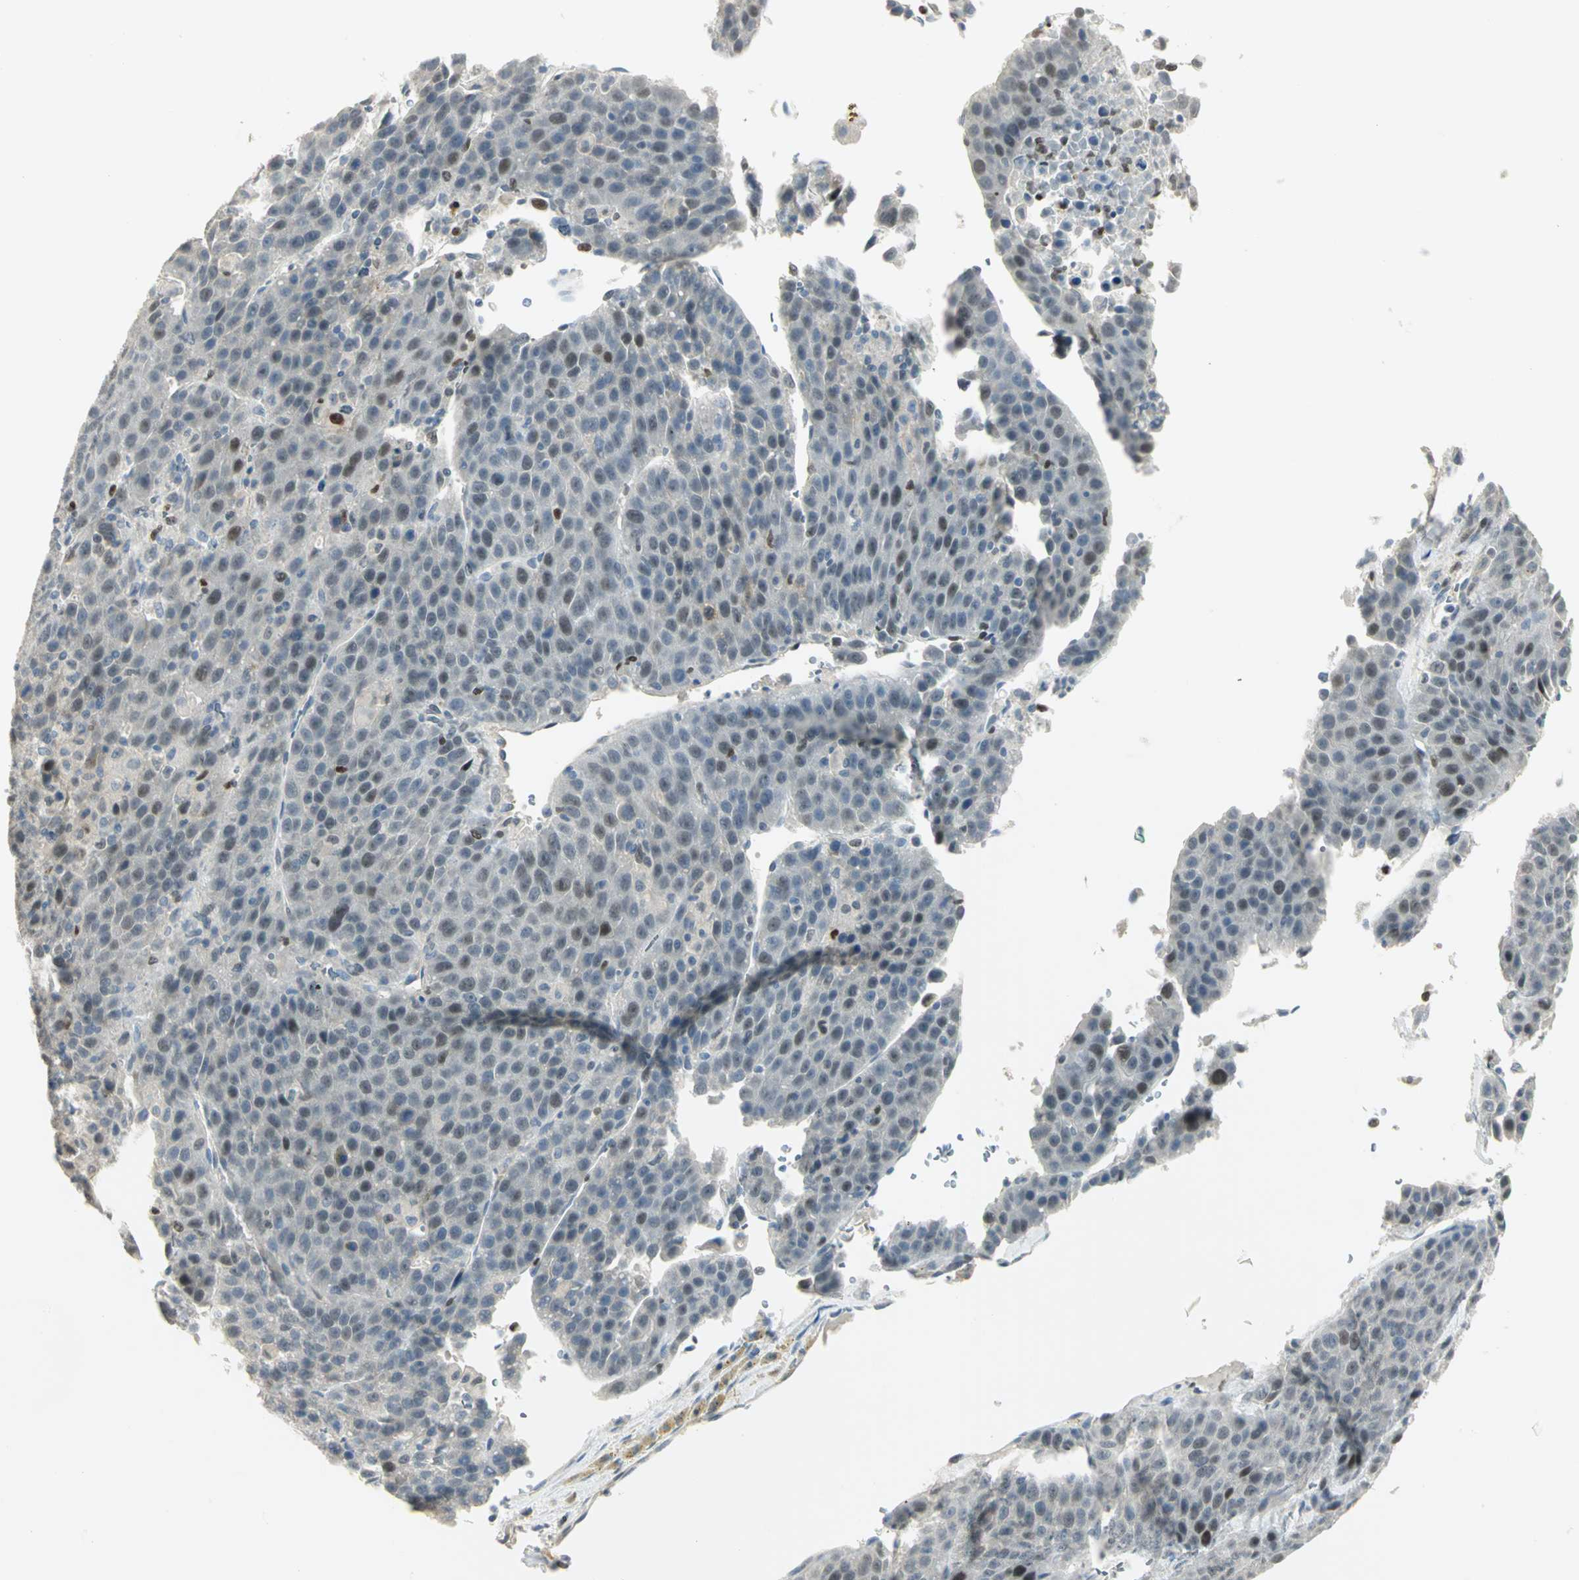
{"staining": {"intensity": "moderate", "quantity": "25%-75%", "location": "nuclear"}, "tissue": "liver cancer", "cell_type": "Tumor cells", "image_type": "cancer", "snomed": [{"axis": "morphology", "description": "Carcinoma, Hepatocellular, NOS"}, {"axis": "topography", "description": "Liver"}], "caption": "Hepatocellular carcinoma (liver) stained for a protein demonstrates moderate nuclear positivity in tumor cells.", "gene": "BCL6", "patient": {"sex": "female", "age": 53}}